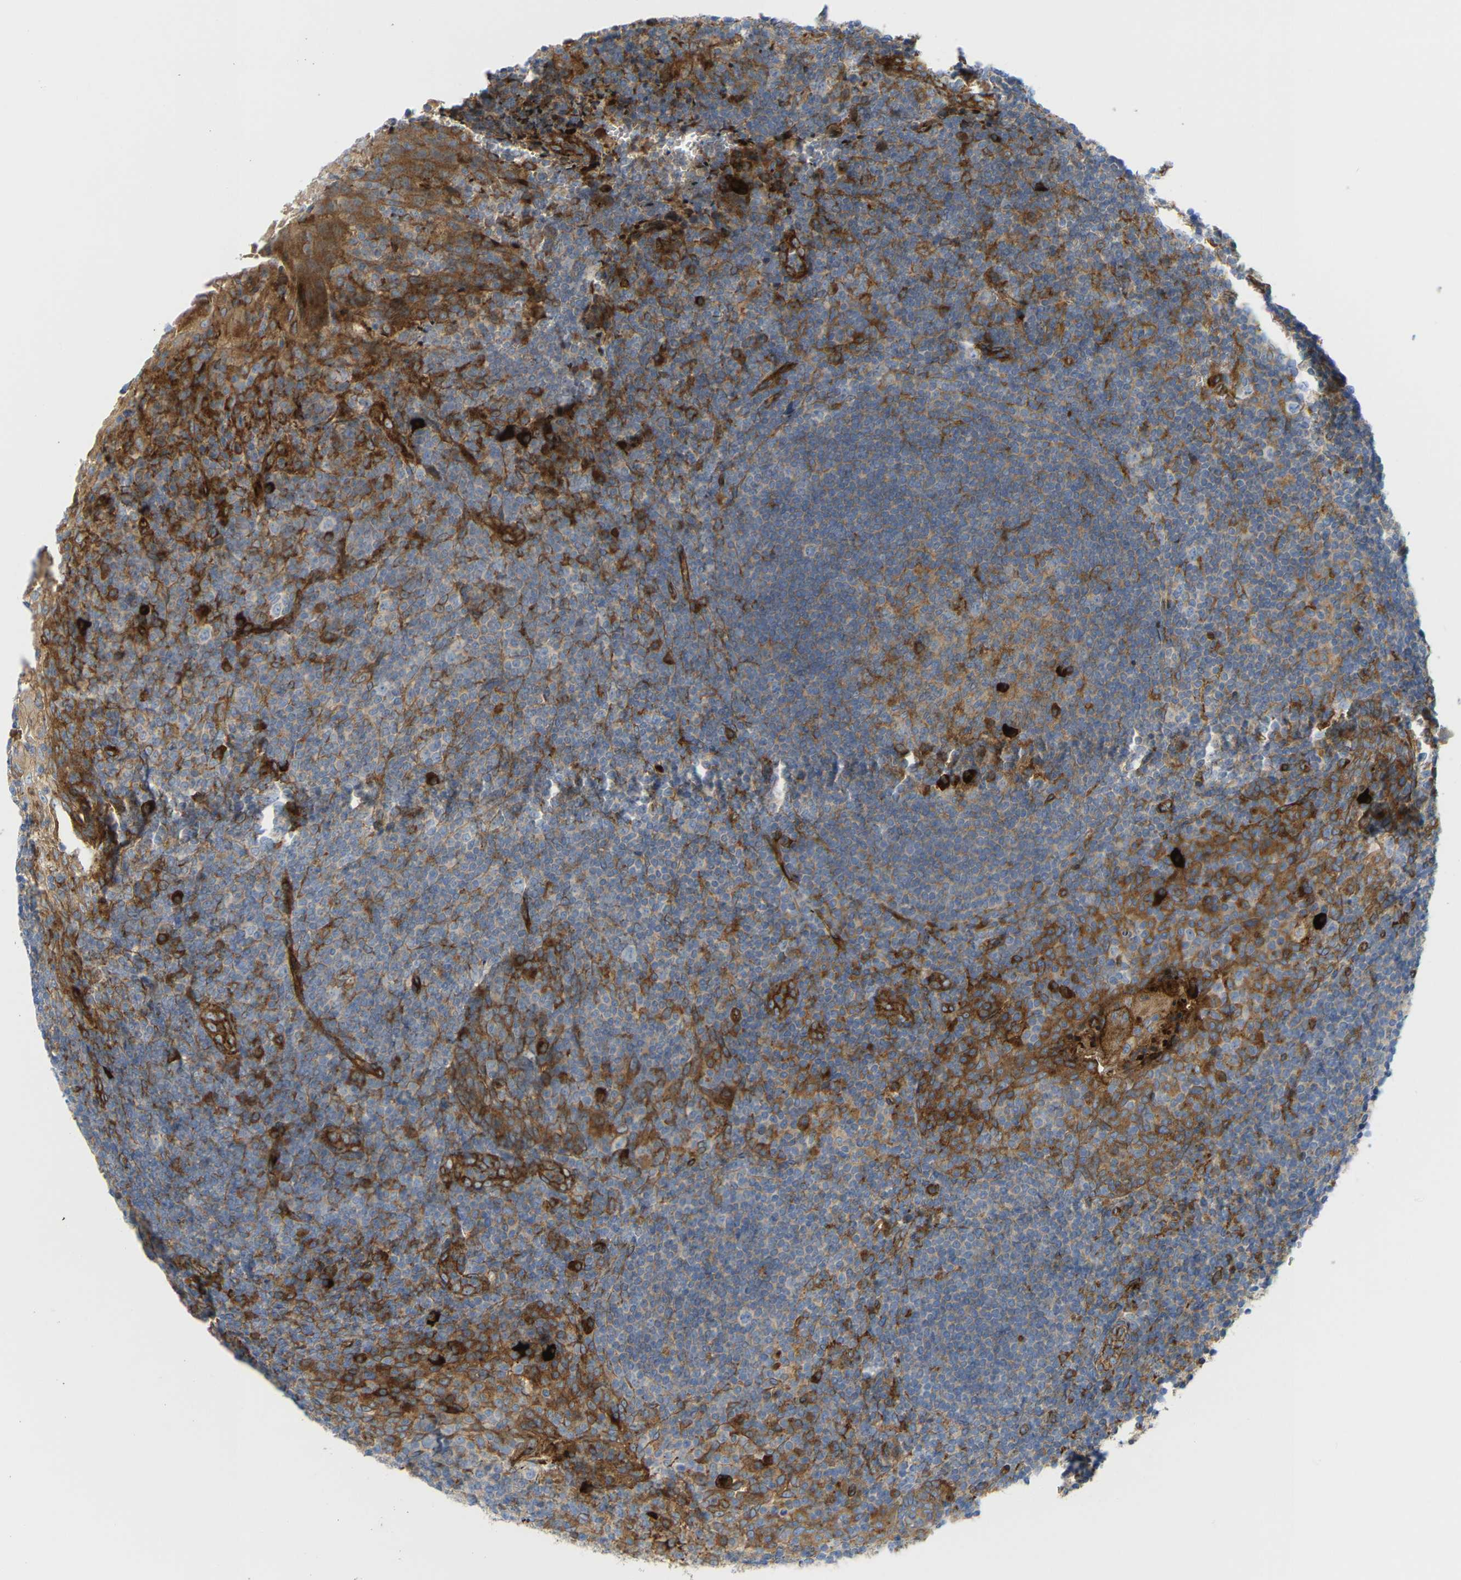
{"staining": {"intensity": "moderate", "quantity": "25%-75%", "location": "cytoplasmic/membranous"}, "tissue": "tonsil", "cell_type": "Germinal center cells", "image_type": "normal", "snomed": [{"axis": "morphology", "description": "Normal tissue, NOS"}, {"axis": "topography", "description": "Tonsil"}], "caption": "High-power microscopy captured an immunohistochemistry photomicrograph of unremarkable tonsil, revealing moderate cytoplasmic/membranous positivity in approximately 25%-75% of germinal center cells. The staining is performed using DAB brown chromogen to label protein expression. The nuclei are counter-stained blue using hematoxylin.", "gene": "PICALM", "patient": {"sex": "male", "age": 37}}